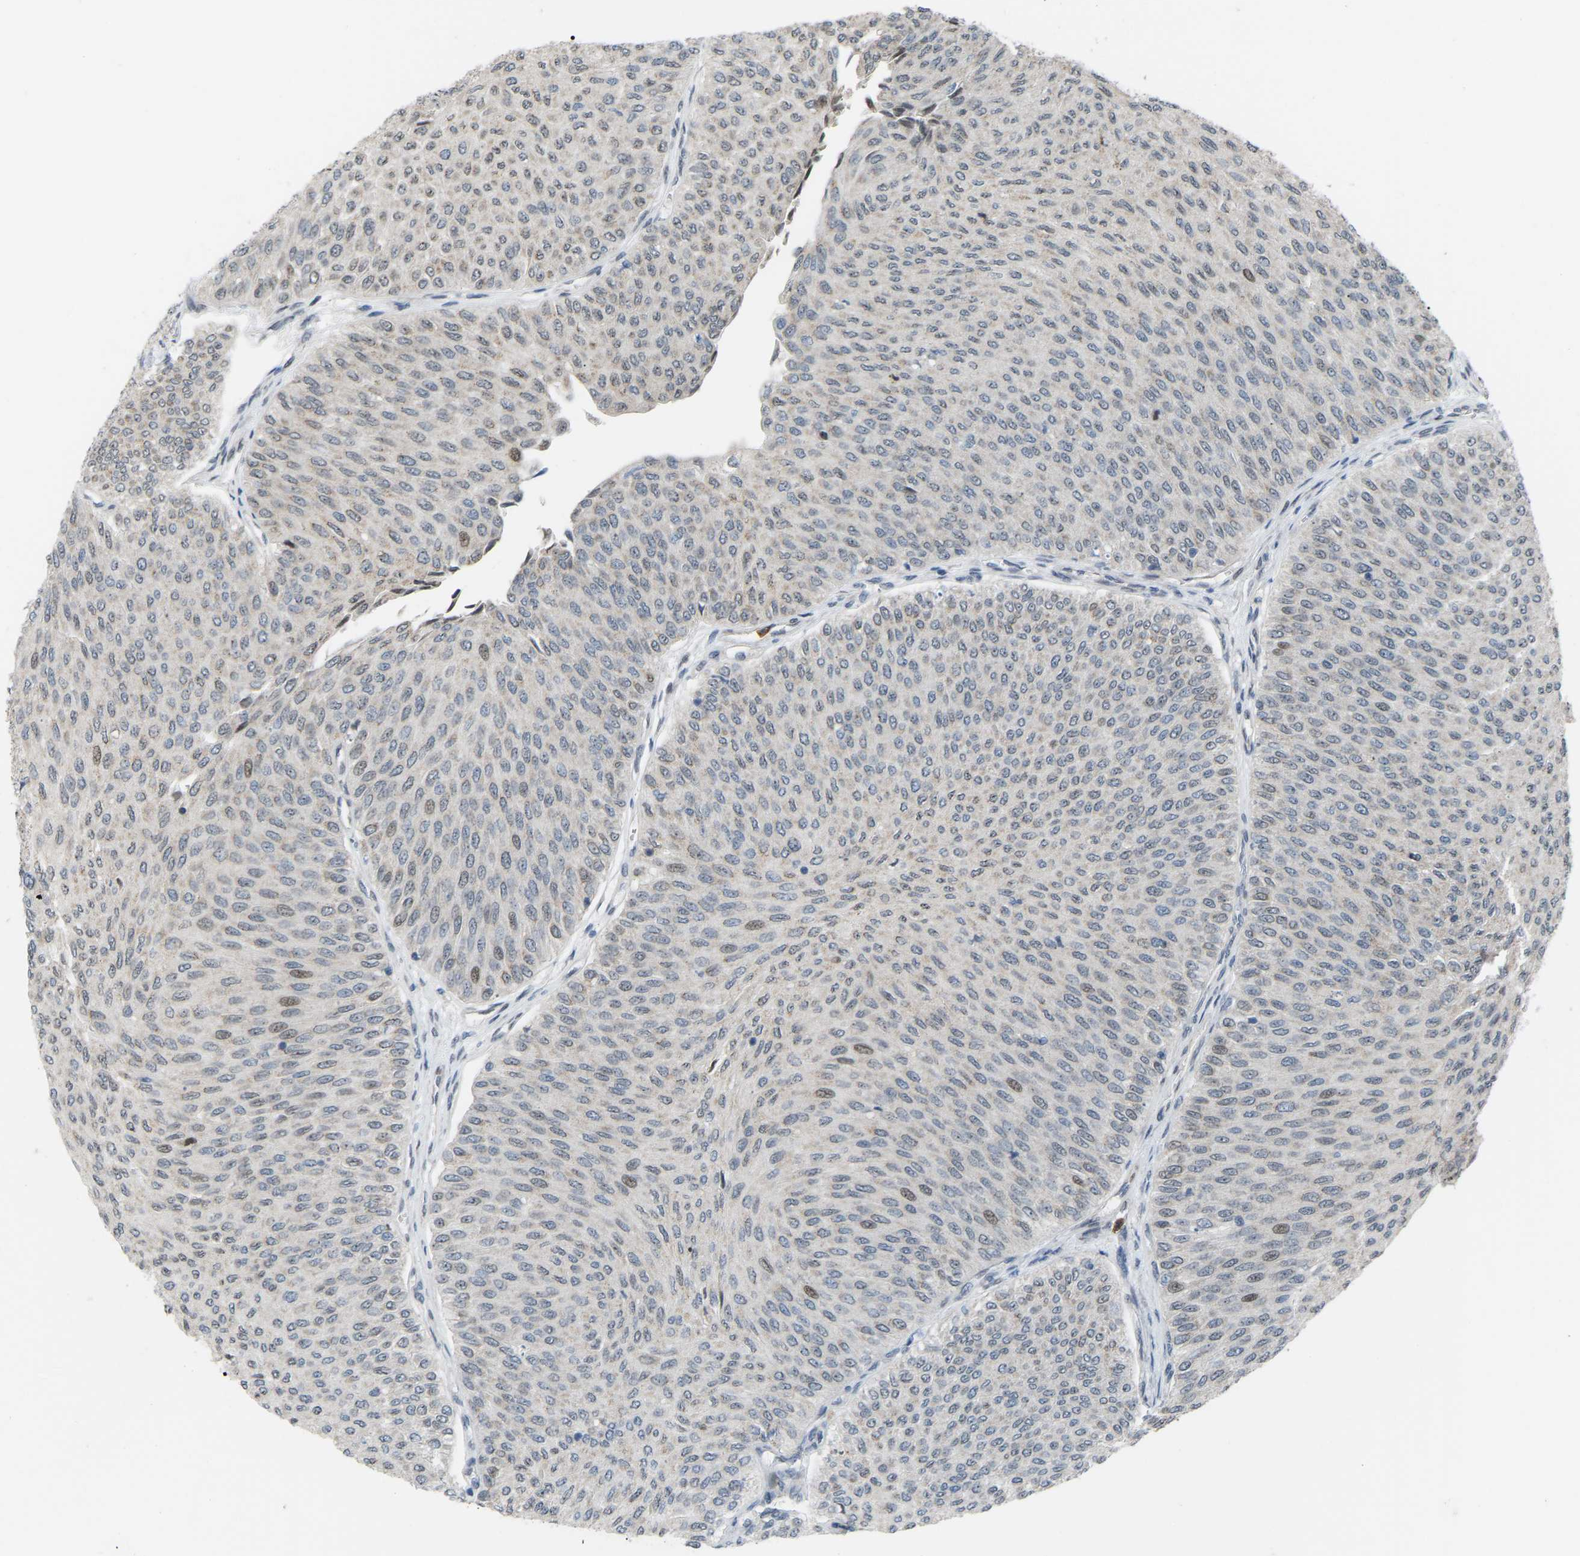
{"staining": {"intensity": "weak", "quantity": "<25%", "location": "nuclear"}, "tissue": "urothelial cancer", "cell_type": "Tumor cells", "image_type": "cancer", "snomed": [{"axis": "morphology", "description": "Urothelial carcinoma, Low grade"}, {"axis": "topography", "description": "Urinary bladder"}], "caption": "Human urothelial carcinoma (low-grade) stained for a protein using immunohistochemistry demonstrates no positivity in tumor cells.", "gene": "CROT", "patient": {"sex": "male", "age": 78}}